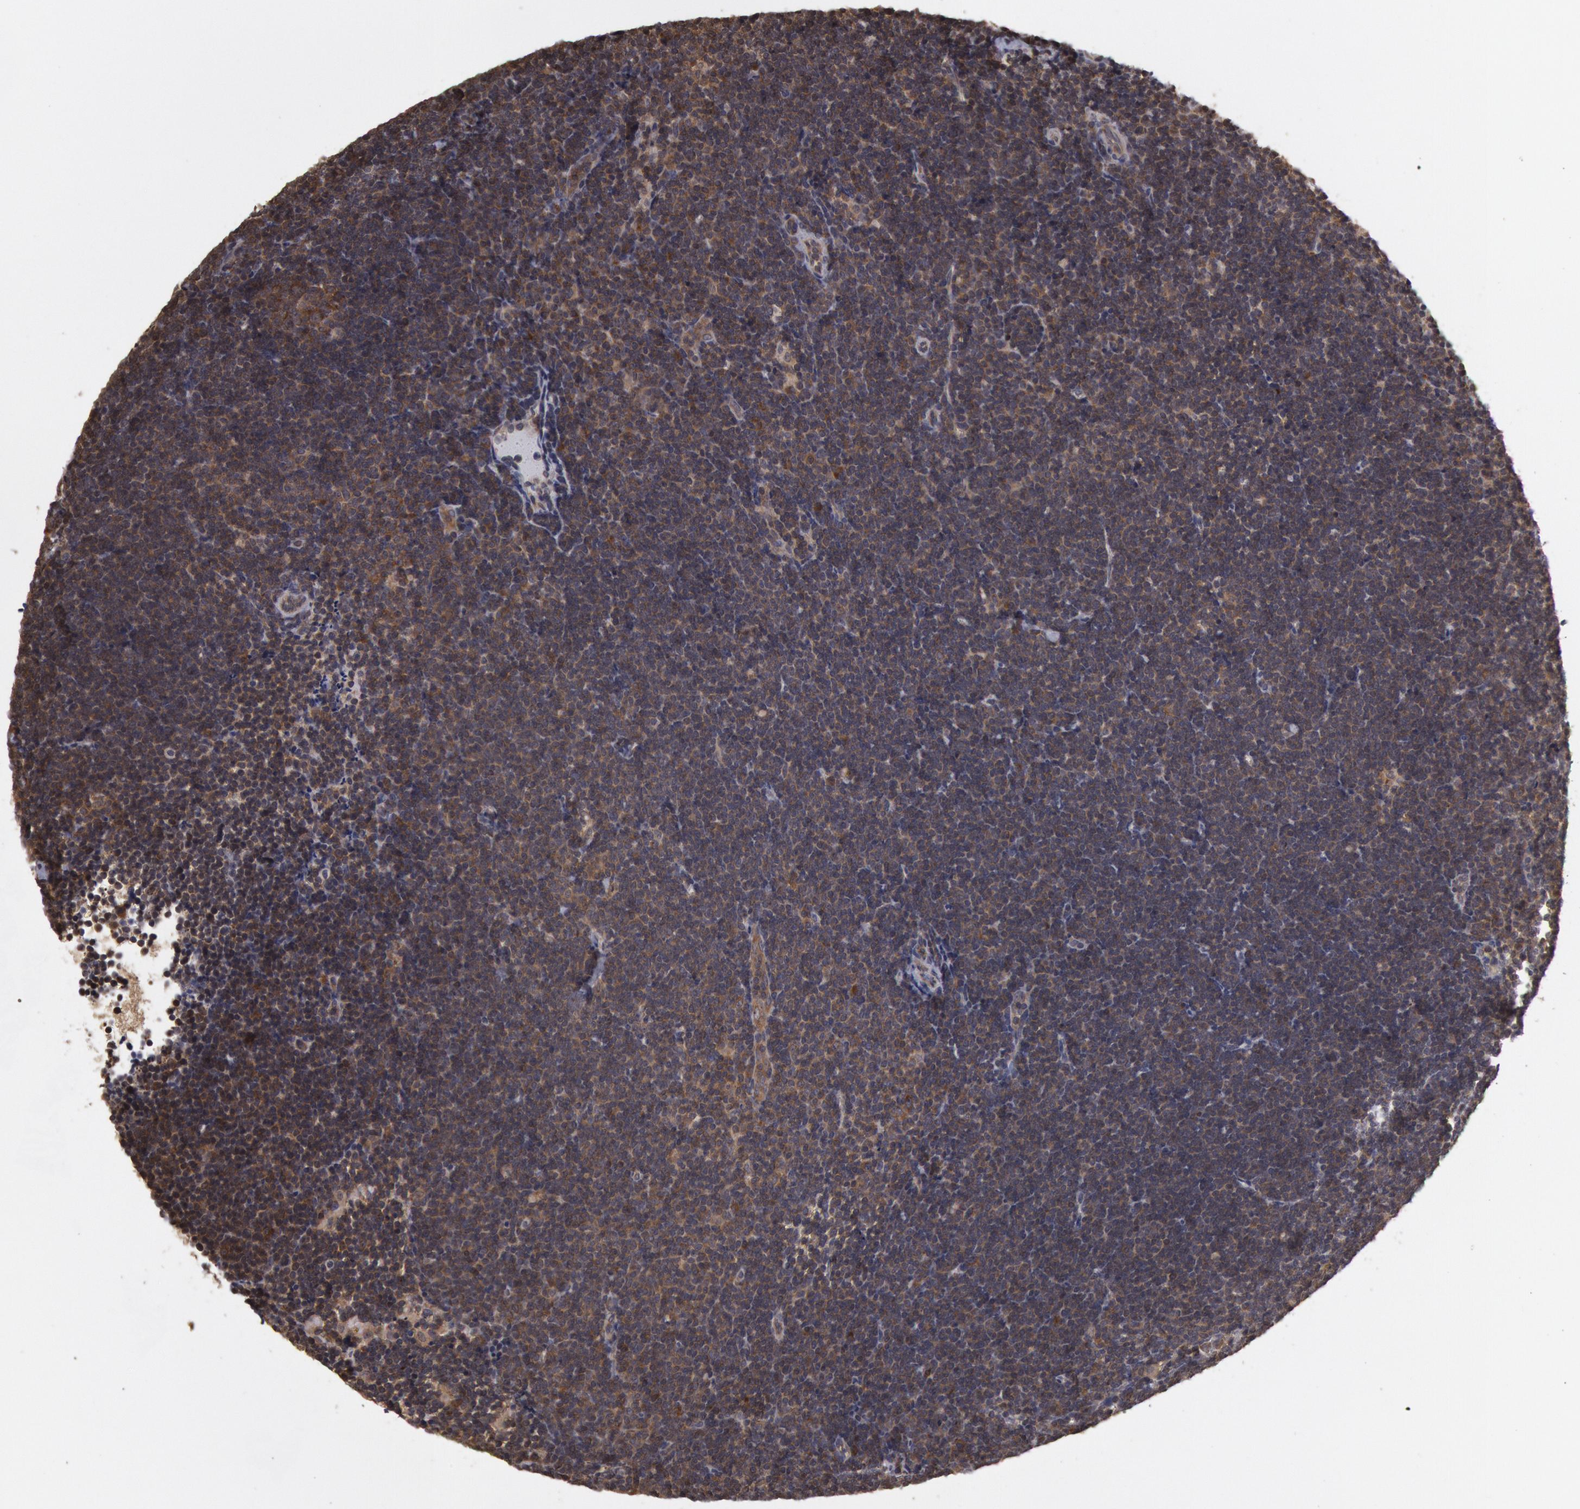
{"staining": {"intensity": "moderate", "quantity": "25%-75%", "location": "cytoplasmic/membranous"}, "tissue": "lymphoma", "cell_type": "Tumor cells", "image_type": "cancer", "snomed": [{"axis": "morphology", "description": "Malignant lymphoma, non-Hodgkin's type, Low grade"}, {"axis": "topography", "description": "Lymph node"}], "caption": "High-magnification brightfield microscopy of malignant lymphoma, non-Hodgkin's type (low-grade) stained with DAB (3,3'-diaminobenzidine) (brown) and counterstained with hematoxylin (blue). tumor cells exhibit moderate cytoplasmic/membranous staining is present in about25%-75% of cells.", "gene": "USP14", "patient": {"sex": "female", "age": 51}}